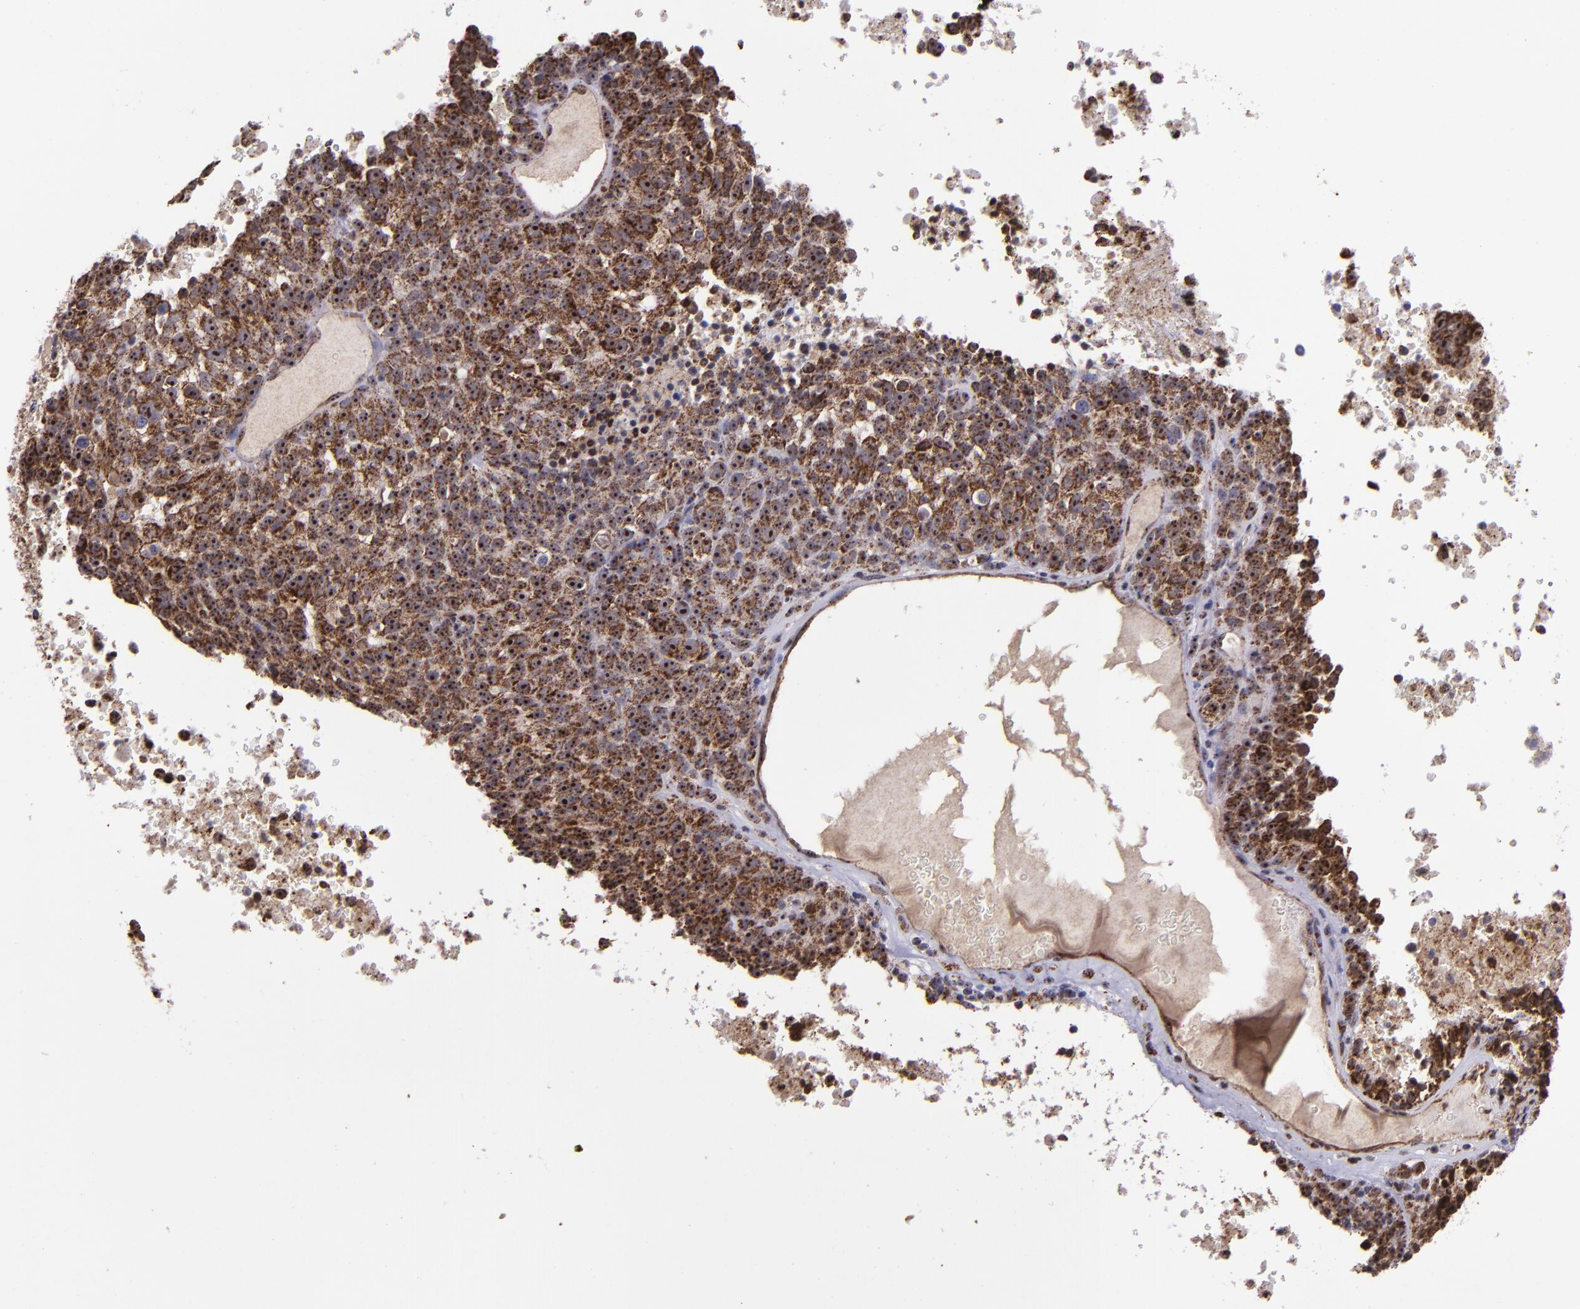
{"staining": {"intensity": "strong", "quantity": ">75%", "location": "cytoplasmic/membranous,nuclear"}, "tissue": "melanoma", "cell_type": "Tumor cells", "image_type": "cancer", "snomed": [{"axis": "morphology", "description": "Malignant melanoma, Metastatic site"}, {"axis": "topography", "description": "Cerebral cortex"}], "caption": "About >75% of tumor cells in human malignant melanoma (metastatic site) demonstrate strong cytoplasmic/membranous and nuclear protein positivity as visualized by brown immunohistochemical staining.", "gene": "LONP1", "patient": {"sex": "female", "age": 52}}